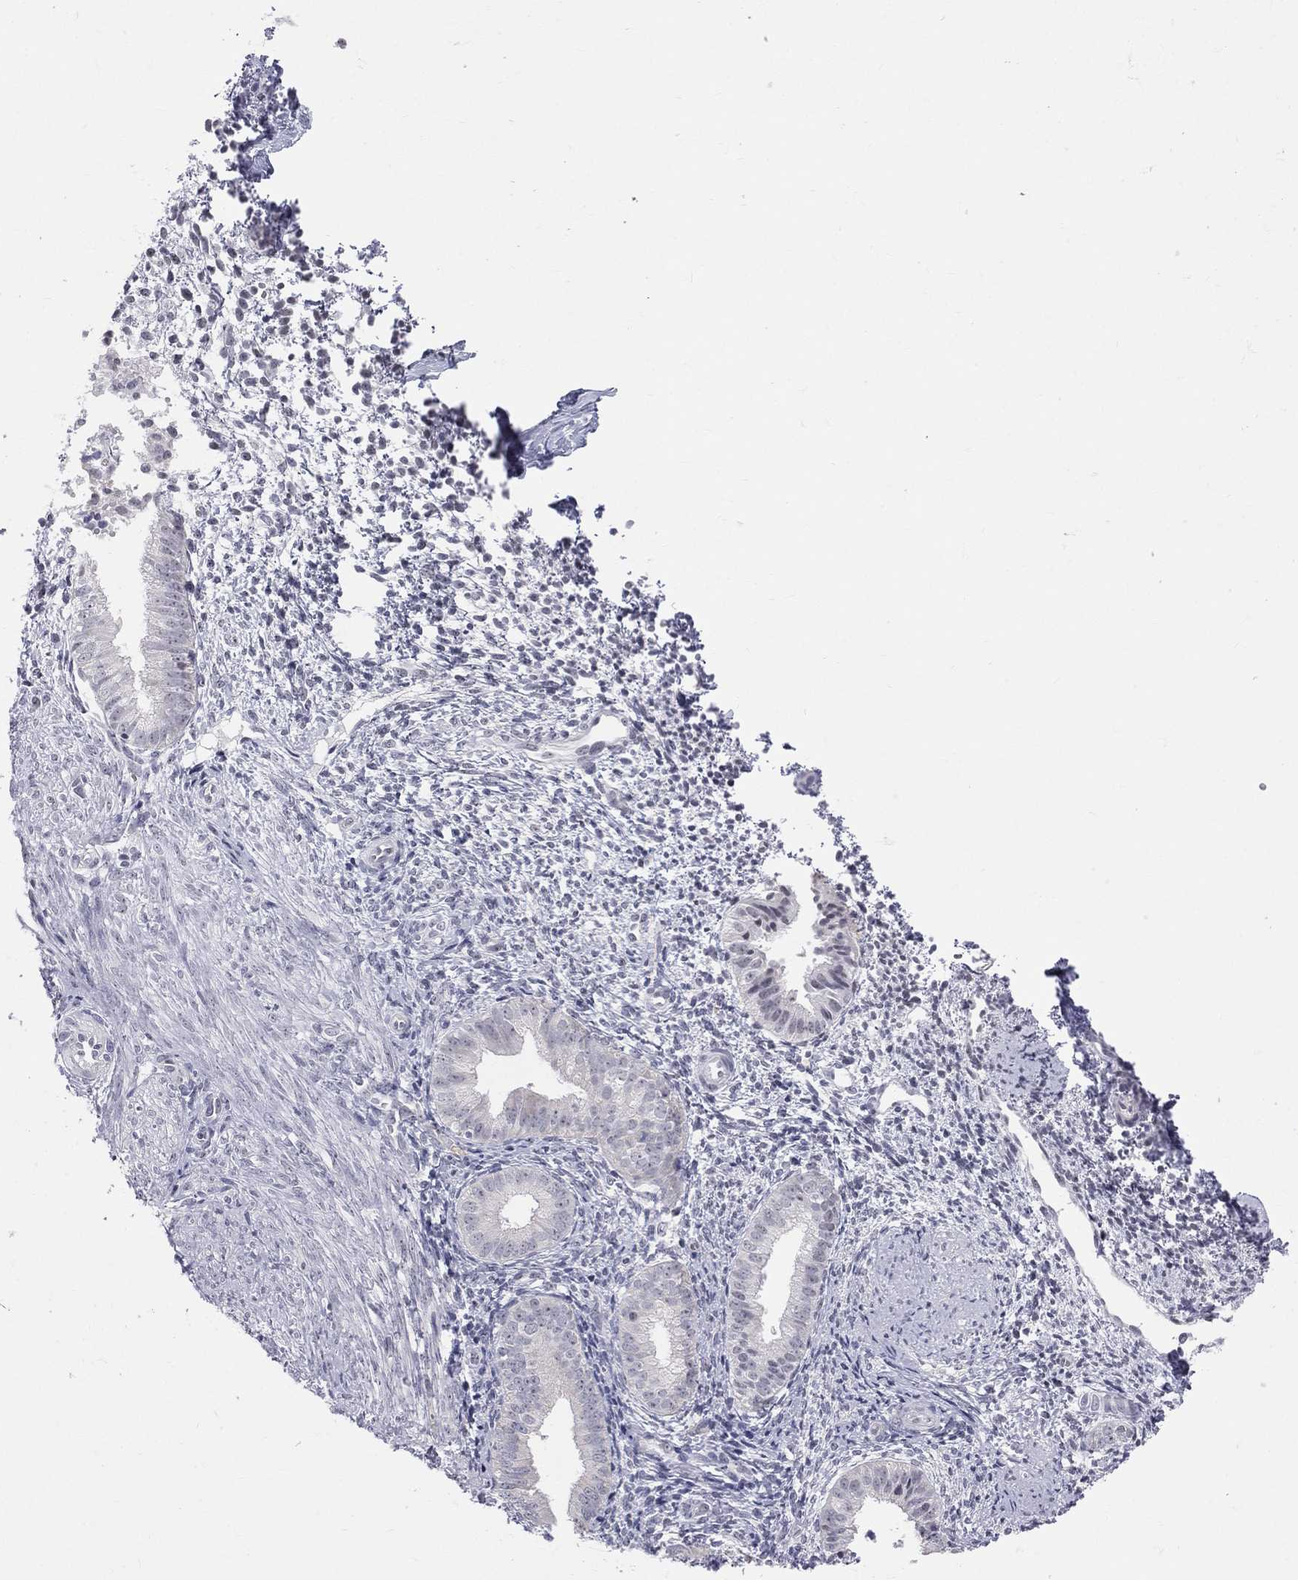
{"staining": {"intensity": "negative", "quantity": "none", "location": "none"}, "tissue": "endometrium", "cell_type": "Cells in endometrial stroma", "image_type": "normal", "snomed": [{"axis": "morphology", "description": "Normal tissue, NOS"}, {"axis": "topography", "description": "Endometrium"}], "caption": "Protein analysis of benign endometrium demonstrates no significant staining in cells in endometrial stroma.", "gene": "CD22", "patient": {"sex": "female", "age": 47}}